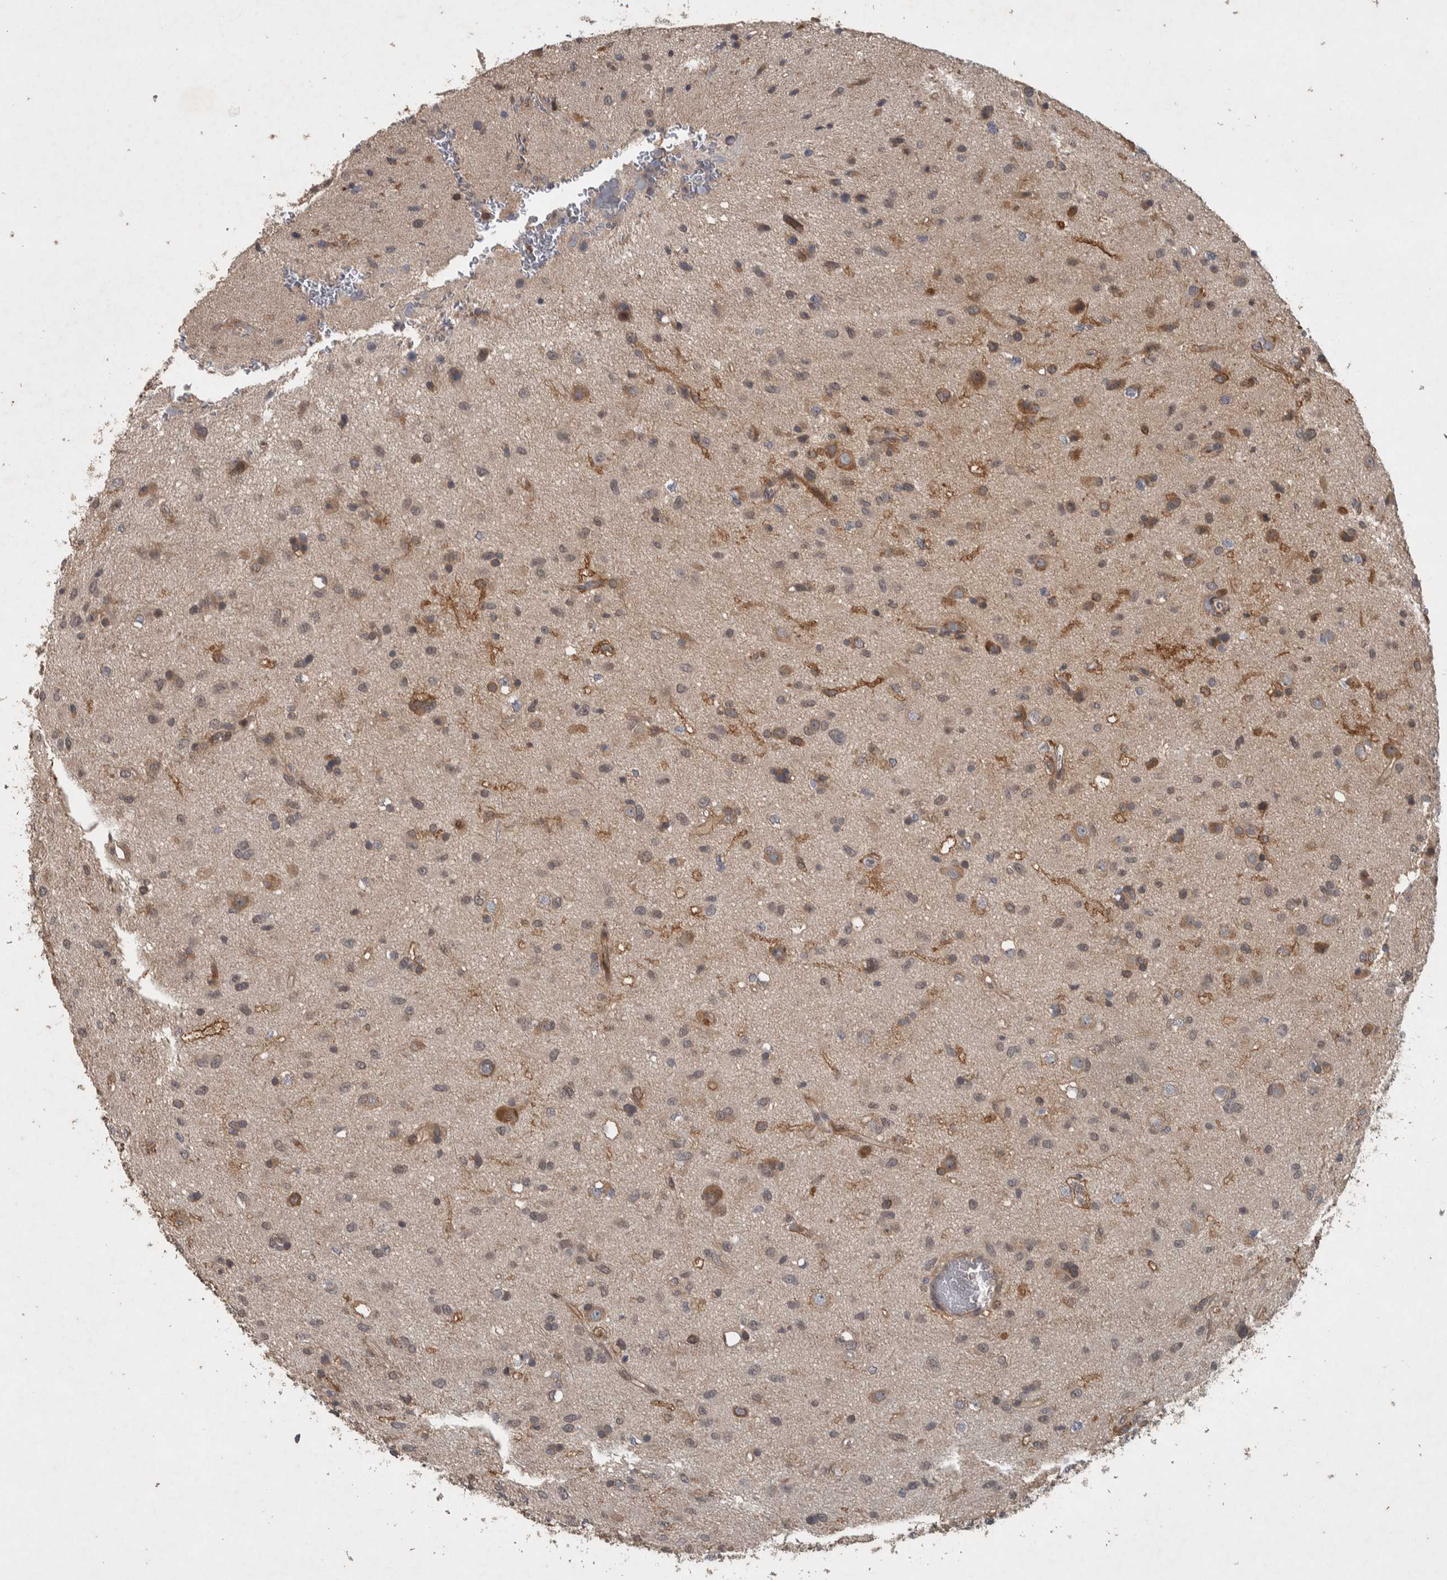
{"staining": {"intensity": "moderate", "quantity": "25%-75%", "location": "cytoplasmic/membranous,nuclear"}, "tissue": "glioma", "cell_type": "Tumor cells", "image_type": "cancer", "snomed": [{"axis": "morphology", "description": "Glioma, malignant, Low grade"}, {"axis": "topography", "description": "Brain"}], "caption": "A brown stain labels moderate cytoplasmic/membranous and nuclear staining of a protein in glioma tumor cells.", "gene": "ERAL1", "patient": {"sex": "male", "age": 77}}